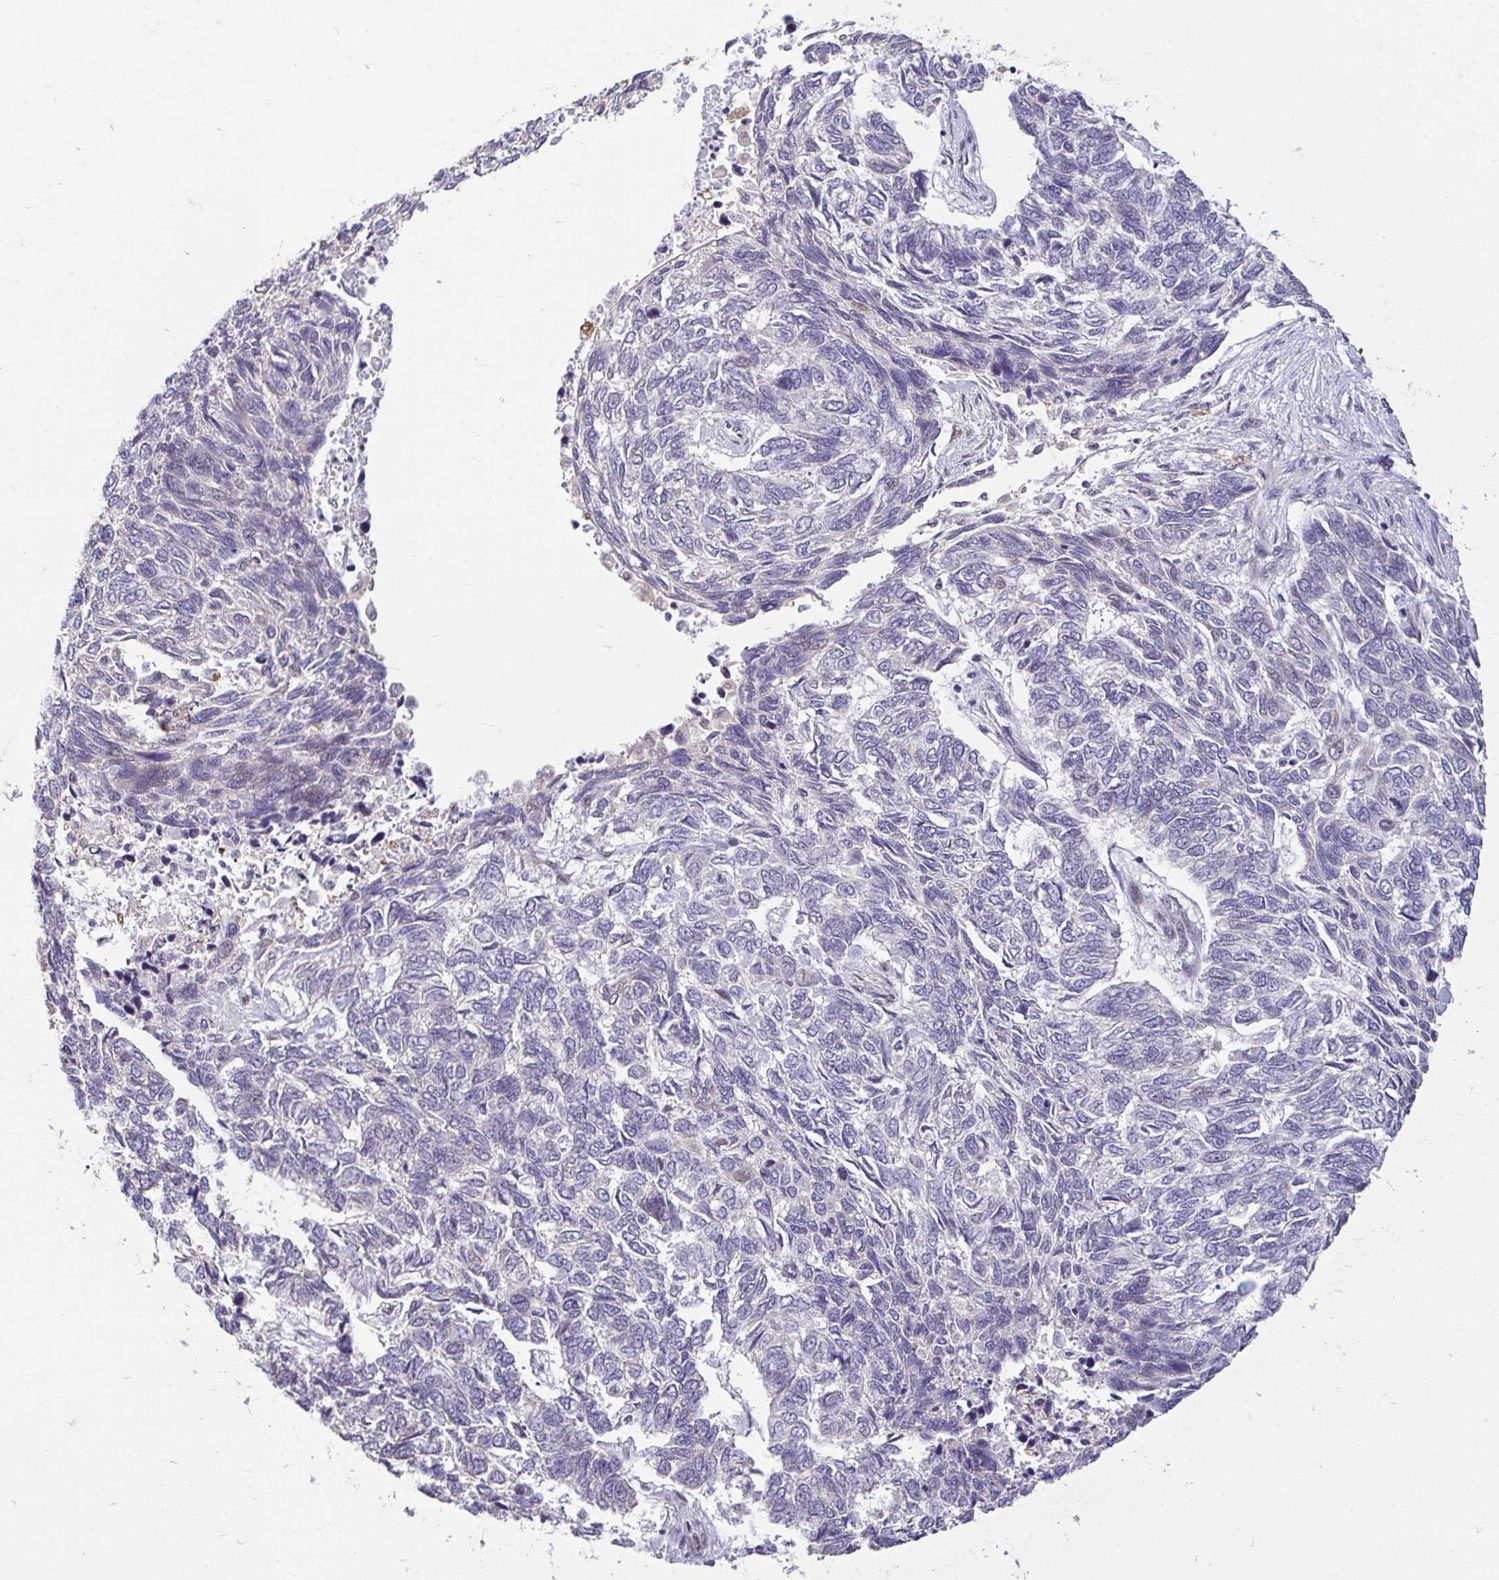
{"staining": {"intensity": "negative", "quantity": "none", "location": "none"}, "tissue": "skin cancer", "cell_type": "Tumor cells", "image_type": "cancer", "snomed": [{"axis": "morphology", "description": "Basal cell carcinoma"}, {"axis": "topography", "description": "Skin"}], "caption": "This is an immunohistochemistry micrograph of human skin cancer (basal cell carcinoma). There is no expression in tumor cells.", "gene": "ODF1", "patient": {"sex": "female", "age": 65}}